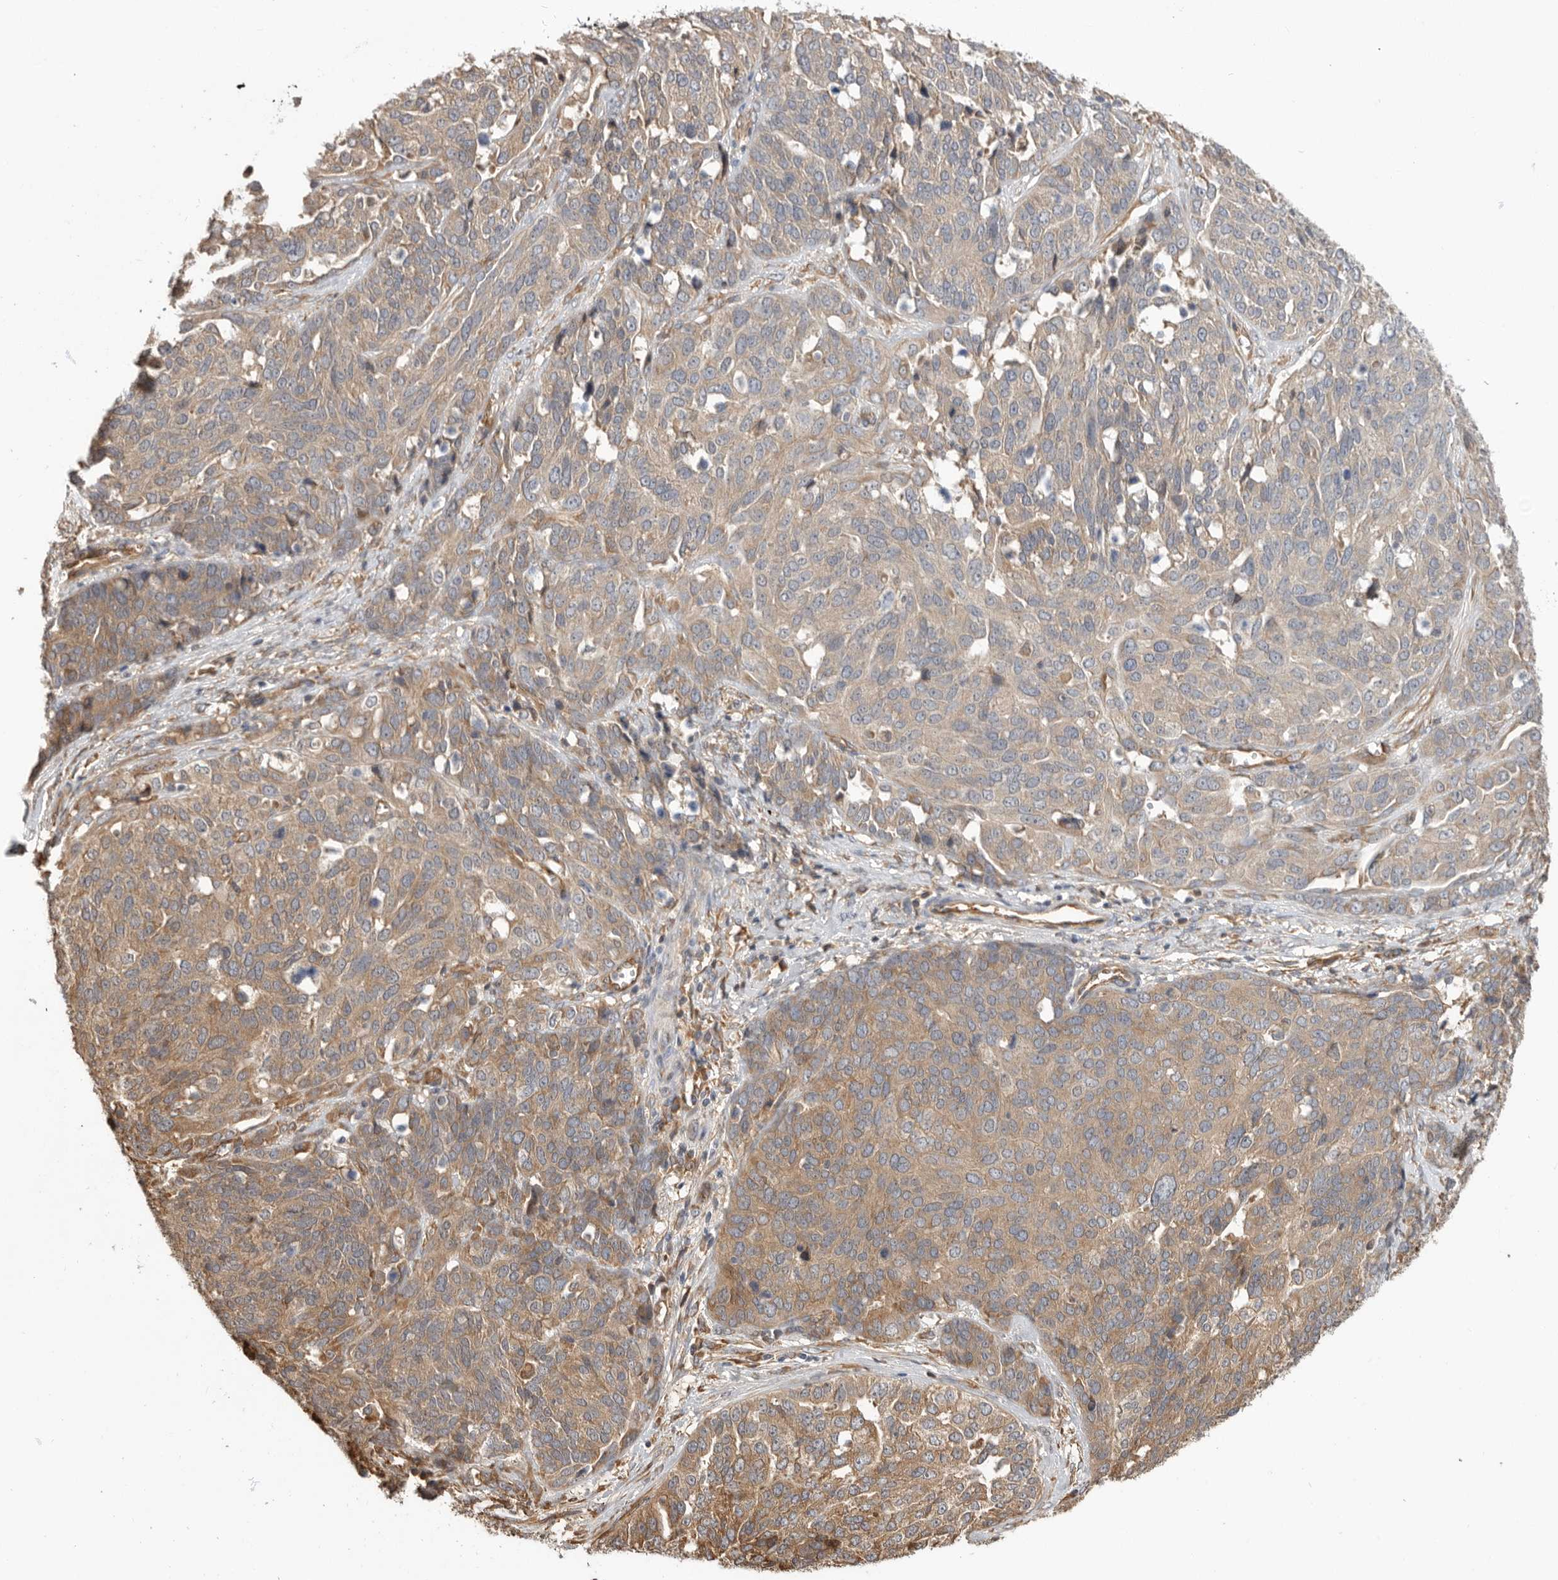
{"staining": {"intensity": "moderate", "quantity": ">75%", "location": "cytoplasmic/membranous"}, "tissue": "ovarian cancer", "cell_type": "Tumor cells", "image_type": "cancer", "snomed": [{"axis": "morphology", "description": "Cystadenocarcinoma, serous, NOS"}, {"axis": "topography", "description": "Ovary"}], "caption": "Immunohistochemical staining of ovarian serous cystadenocarcinoma reveals medium levels of moderate cytoplasmic/membranous staining in about >75% of tumor cells.", "gene": "CDC42BPB", "patient": {"sex": "female", "age": 44}}